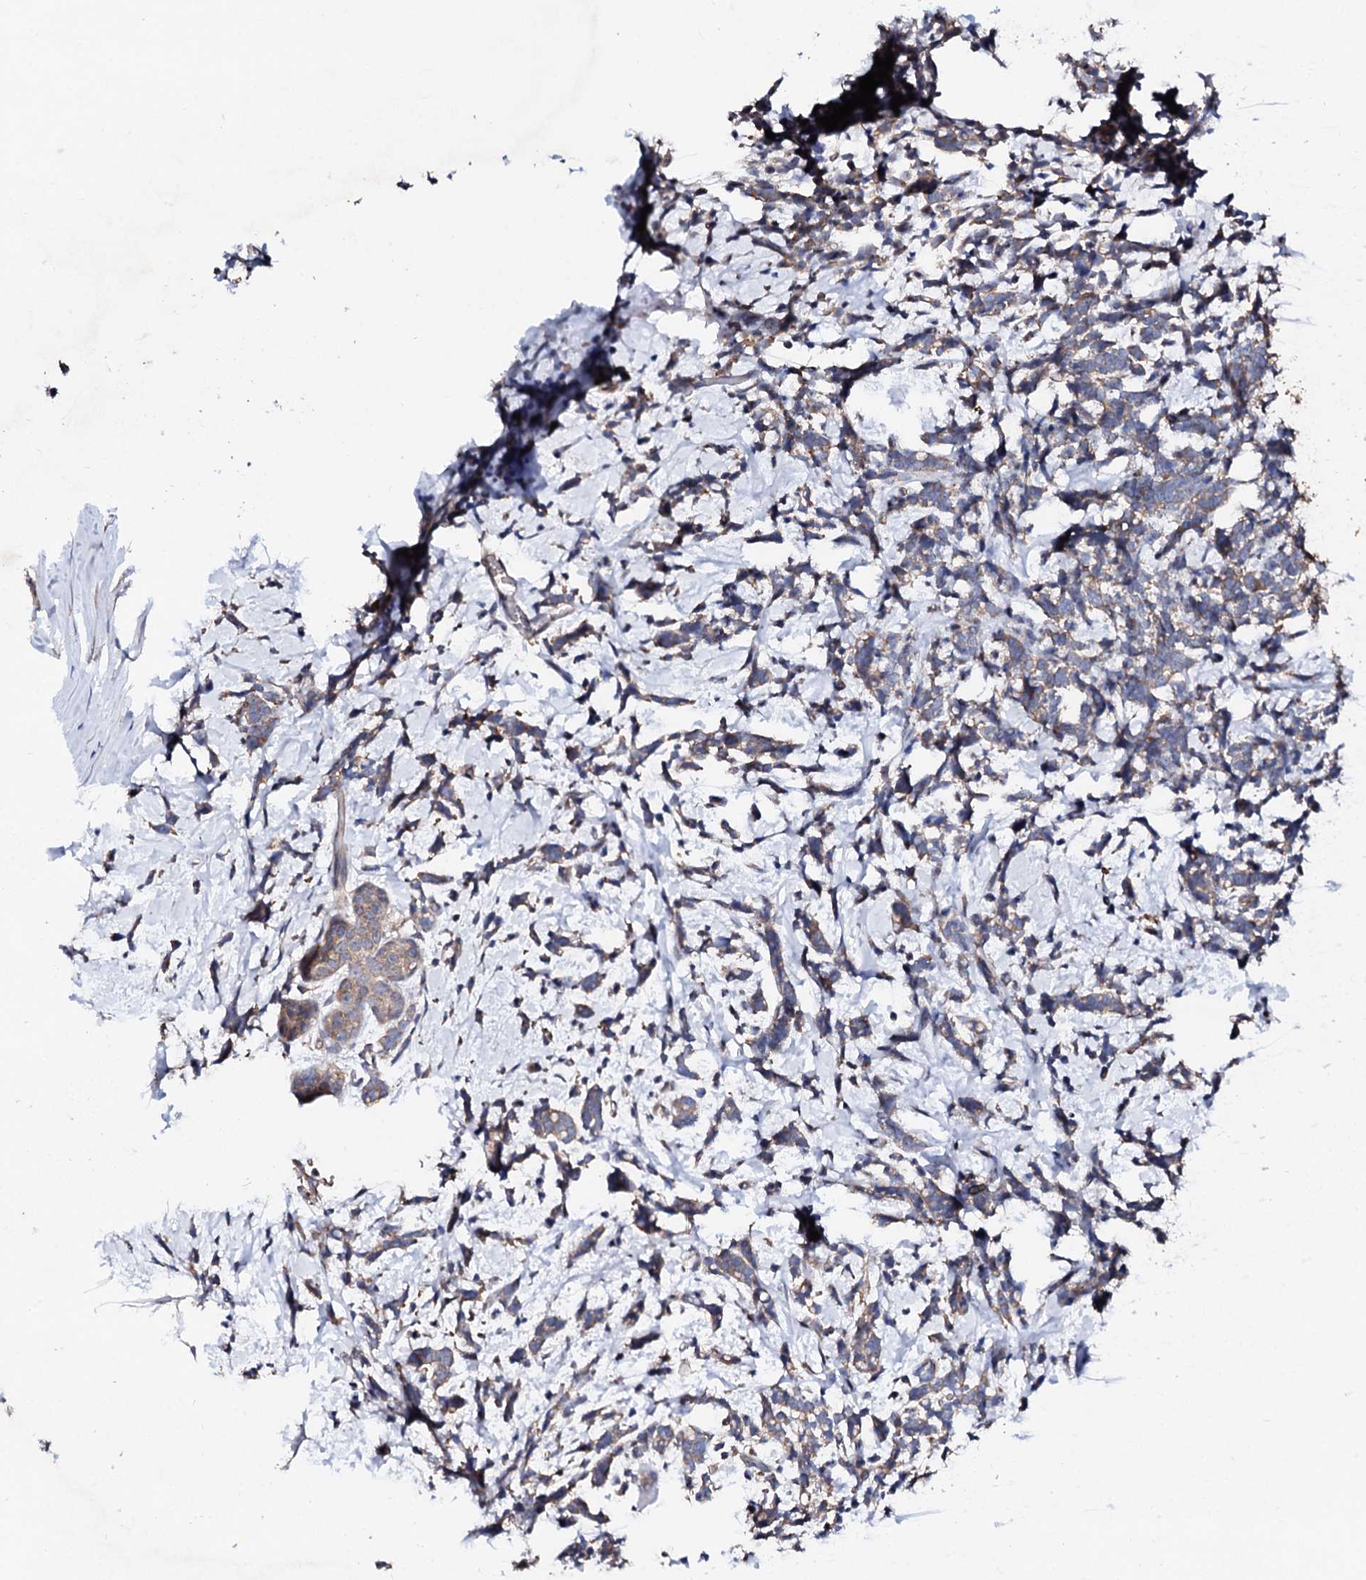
{"staining": {"intensity": "weak", "quantity": "25%-75%", "location": "cytoplasmic/membranous"}, "tissue": "breast cancer", "cell_type": "Tumor cells", "image_type": "cancer", "snomed": [{"axis": "morphology", "description": "Lobular carcinoma"}, {"axis": "topography", "description": "Breast"}], "caption": "Protein analysis of breast lobular carcinoma tissue displays weak cytoplasmic/membranous expression in about 25%-75% of tumor cells.", "gene": "NUP58", "patient": {"sex": "female", "age": 58}}